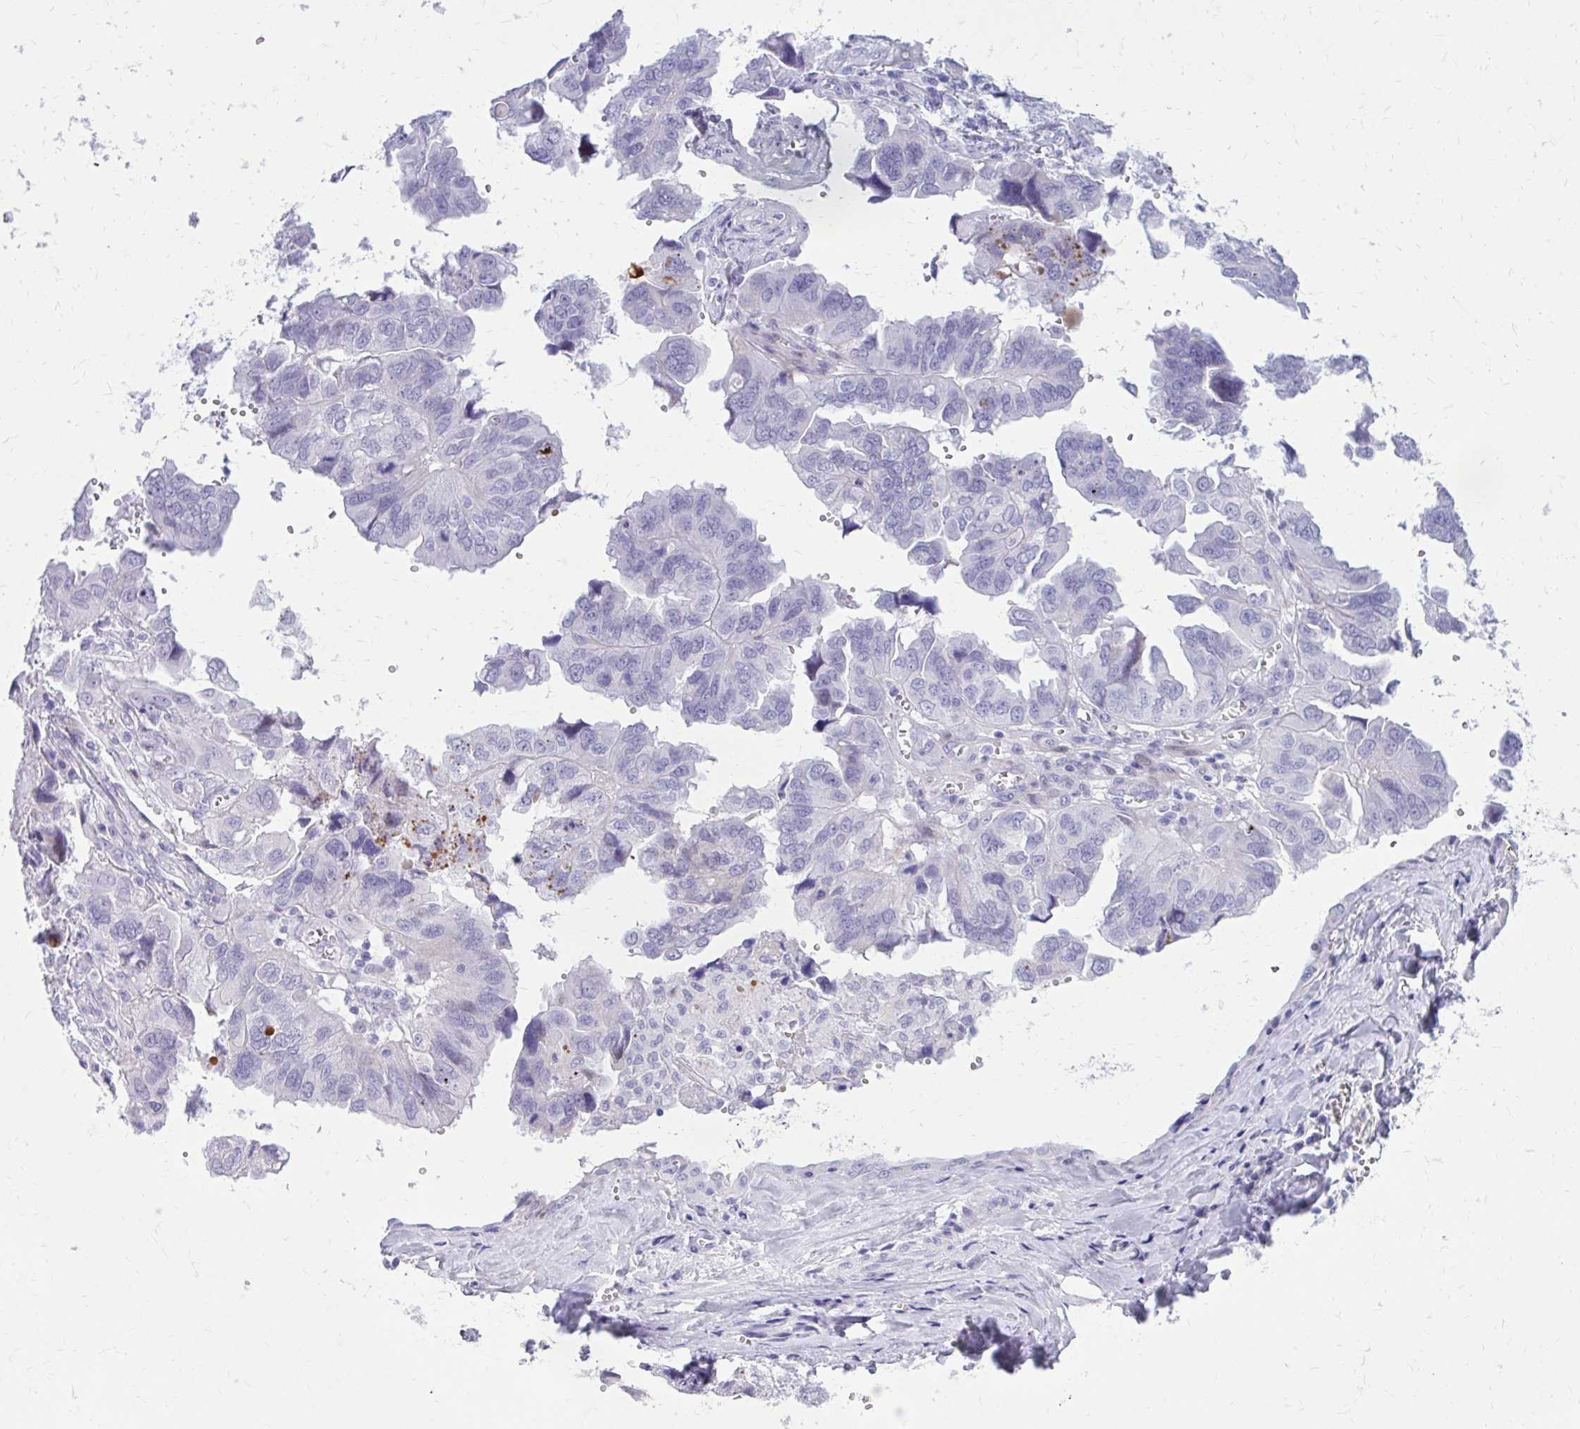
{"staining": {"intensity": "negative", "quantity": "none", "location": "none"}, "tissue": "ovarian cancer", "cell_type": "Tumor cells", "image_type": "cancer", "snomed": [{"axis": "morphology", "description": "Cystadenocarcinoma, serous, NOS"}, {"axis": "topography", "description": "Ovary"}], "caption": "This is an immunohistochemistry photomicrograph of human ovarian serous cystadenocarcinoma. There is no positivity in tumor cells.", "gene": "LCN15", "patient": {"sex": "female", "age": 79}}